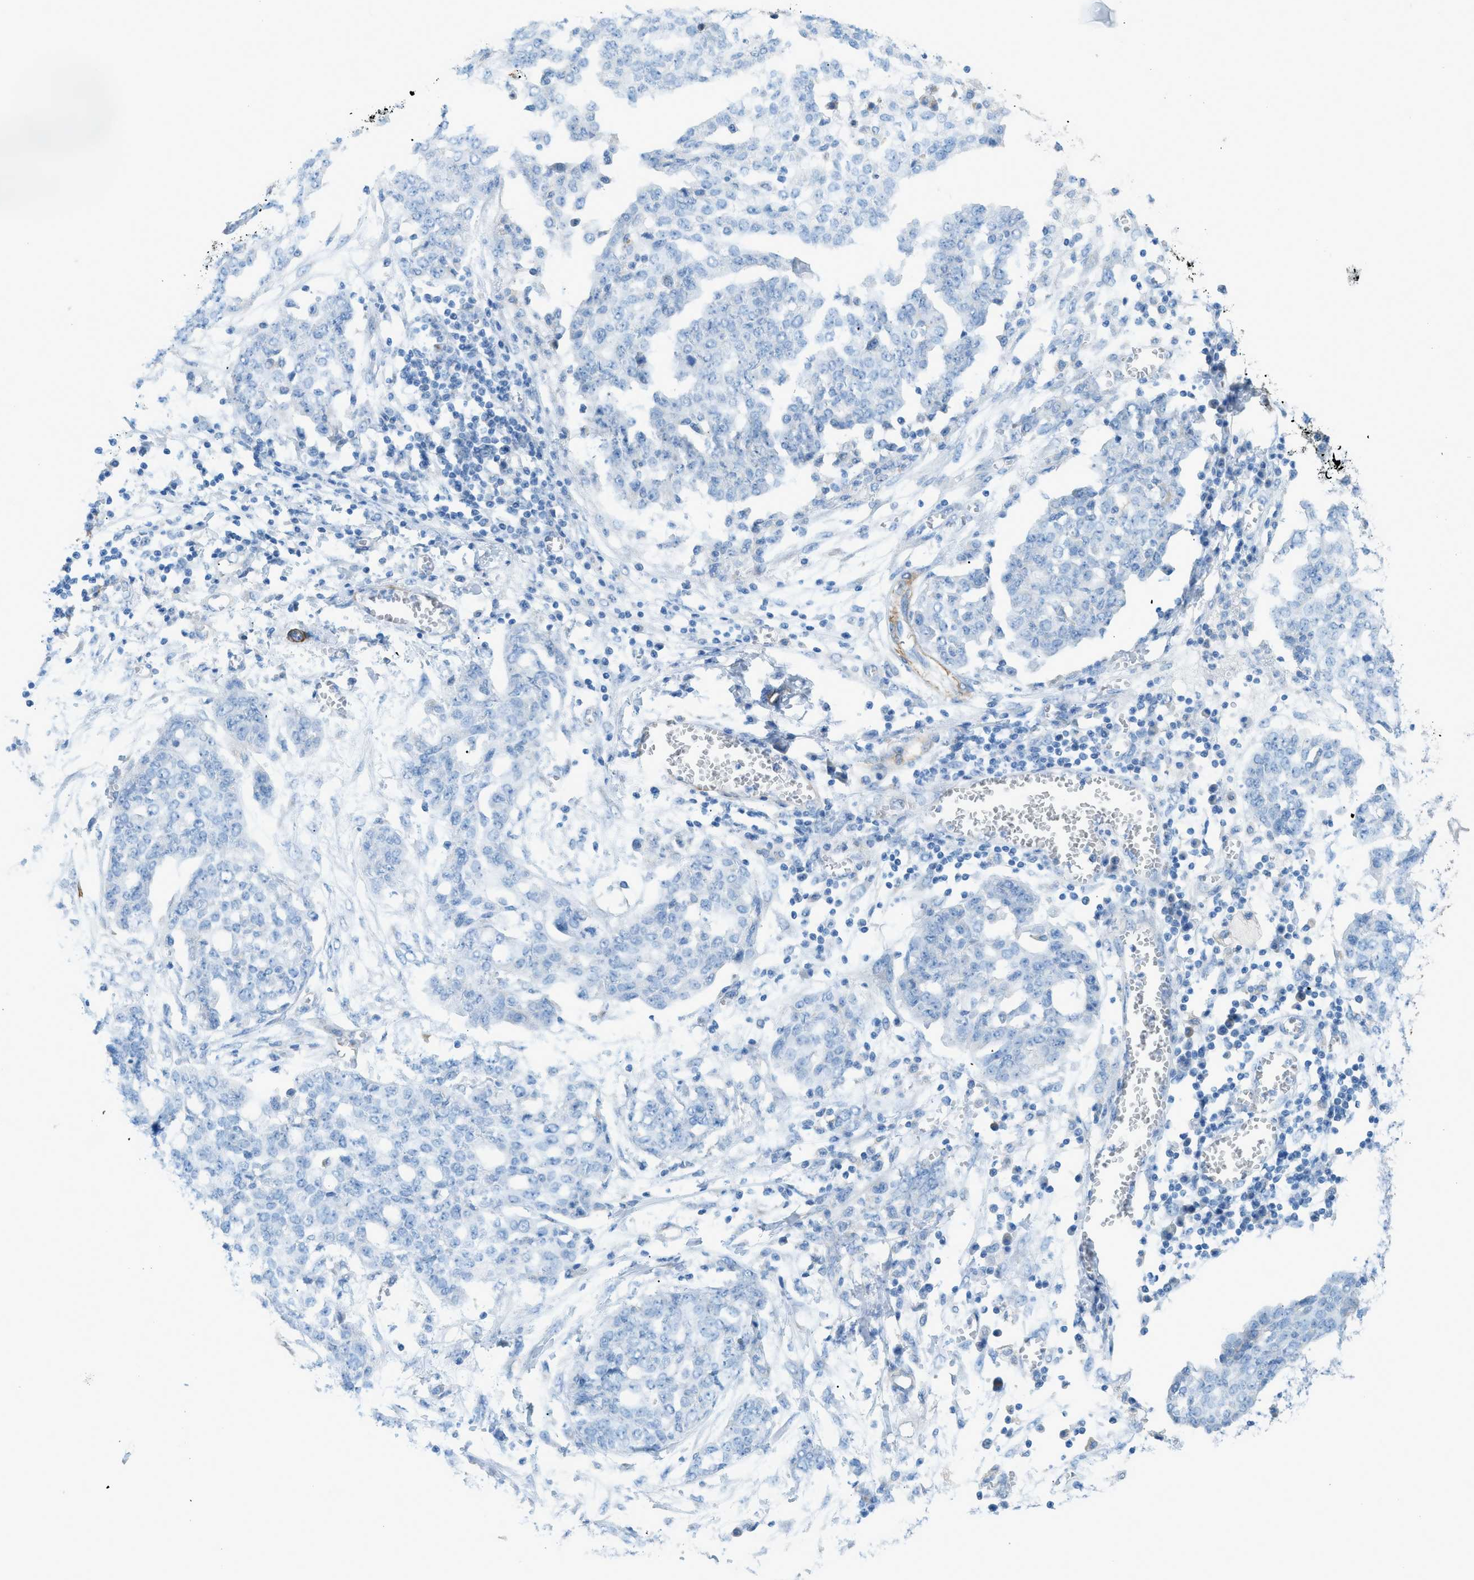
{"staining": {"intensity": "negative", "quantity": "none", "location": "none"}, "tissue": "ovarian cancer", "cell_type": "Tumor cells", "image_type": "cancer", "snomed": [{"axis": "morphology", "description": "Cystadenocarcinoma, serous, NOS"}, {"axis": "topography", "description": "Soft tissue"}, {"axis": "topography", "description": "Ovary"}], "caption": "Immunohistochemistry image of human ovarian serous cystadenocarcinoma stained for a protein (brown), which reveals no expression in tumor cells.", "gene": "MYH11", "patient": {"sex": "female", "age": 57}}